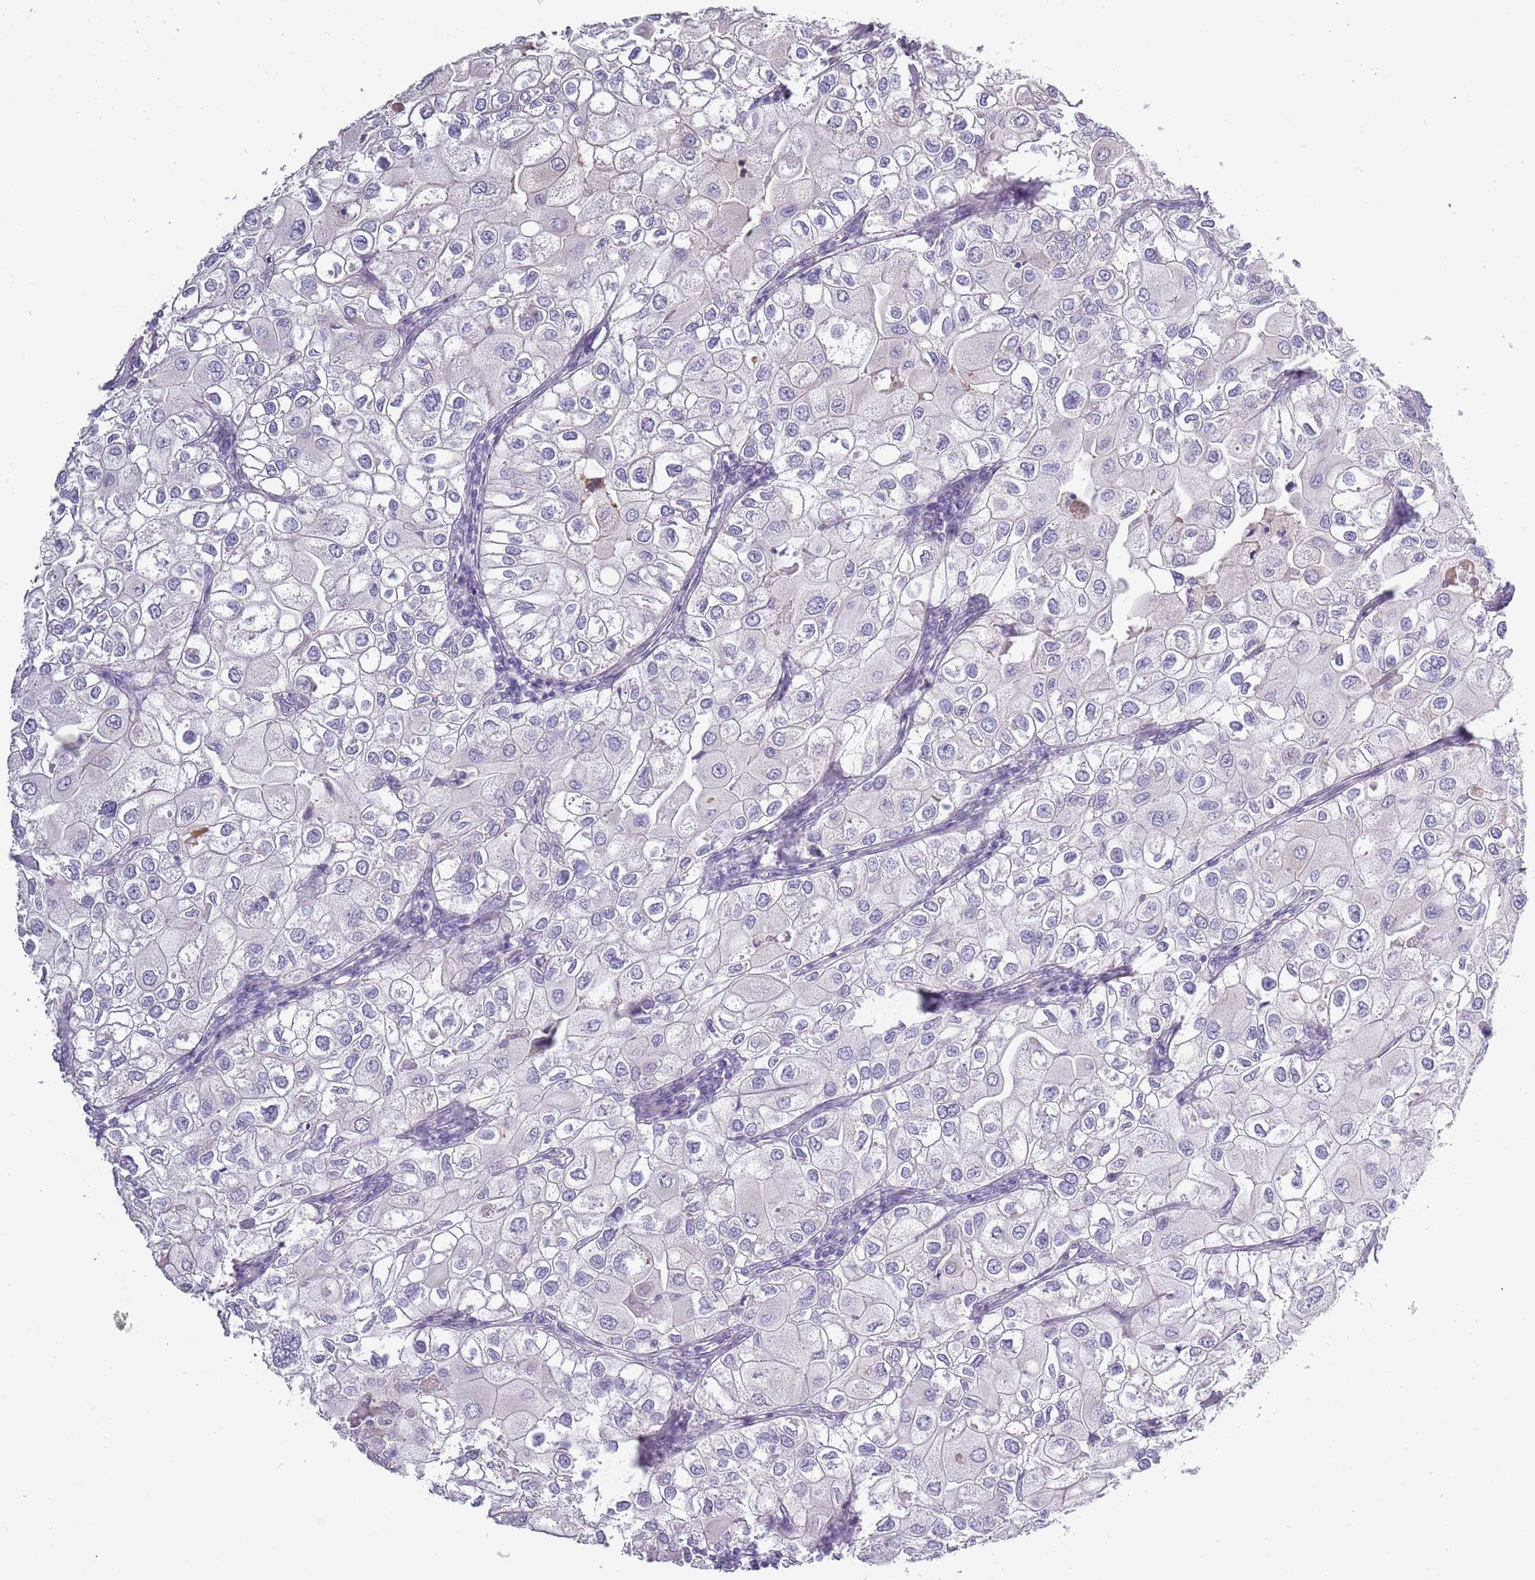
{"staining": {"intensity": "negative", "quantity": "none", "location": "none"}, "tissue": "urothelial cancer", "cell_type": "Tumor cells", "image_type": "cancer", "snomed": [{"axis": "morphology", "description": "Urothelial carcinoma, High grade"}, {"axis": "topography", "description": "Urinary bladder"}], "caption": "IHC image of human urothelial cancer stained for a protein (brown), which exhibits no staining in tumor cells. (Stains: DAB (3,3'-diaminobenzidine) IHC with hematoxylin counter stain, Microscopy: brightfield microscopy at high magnification).", "gene": "TNFRSF6B", "patient": {"sex": "male", "age": 64}}